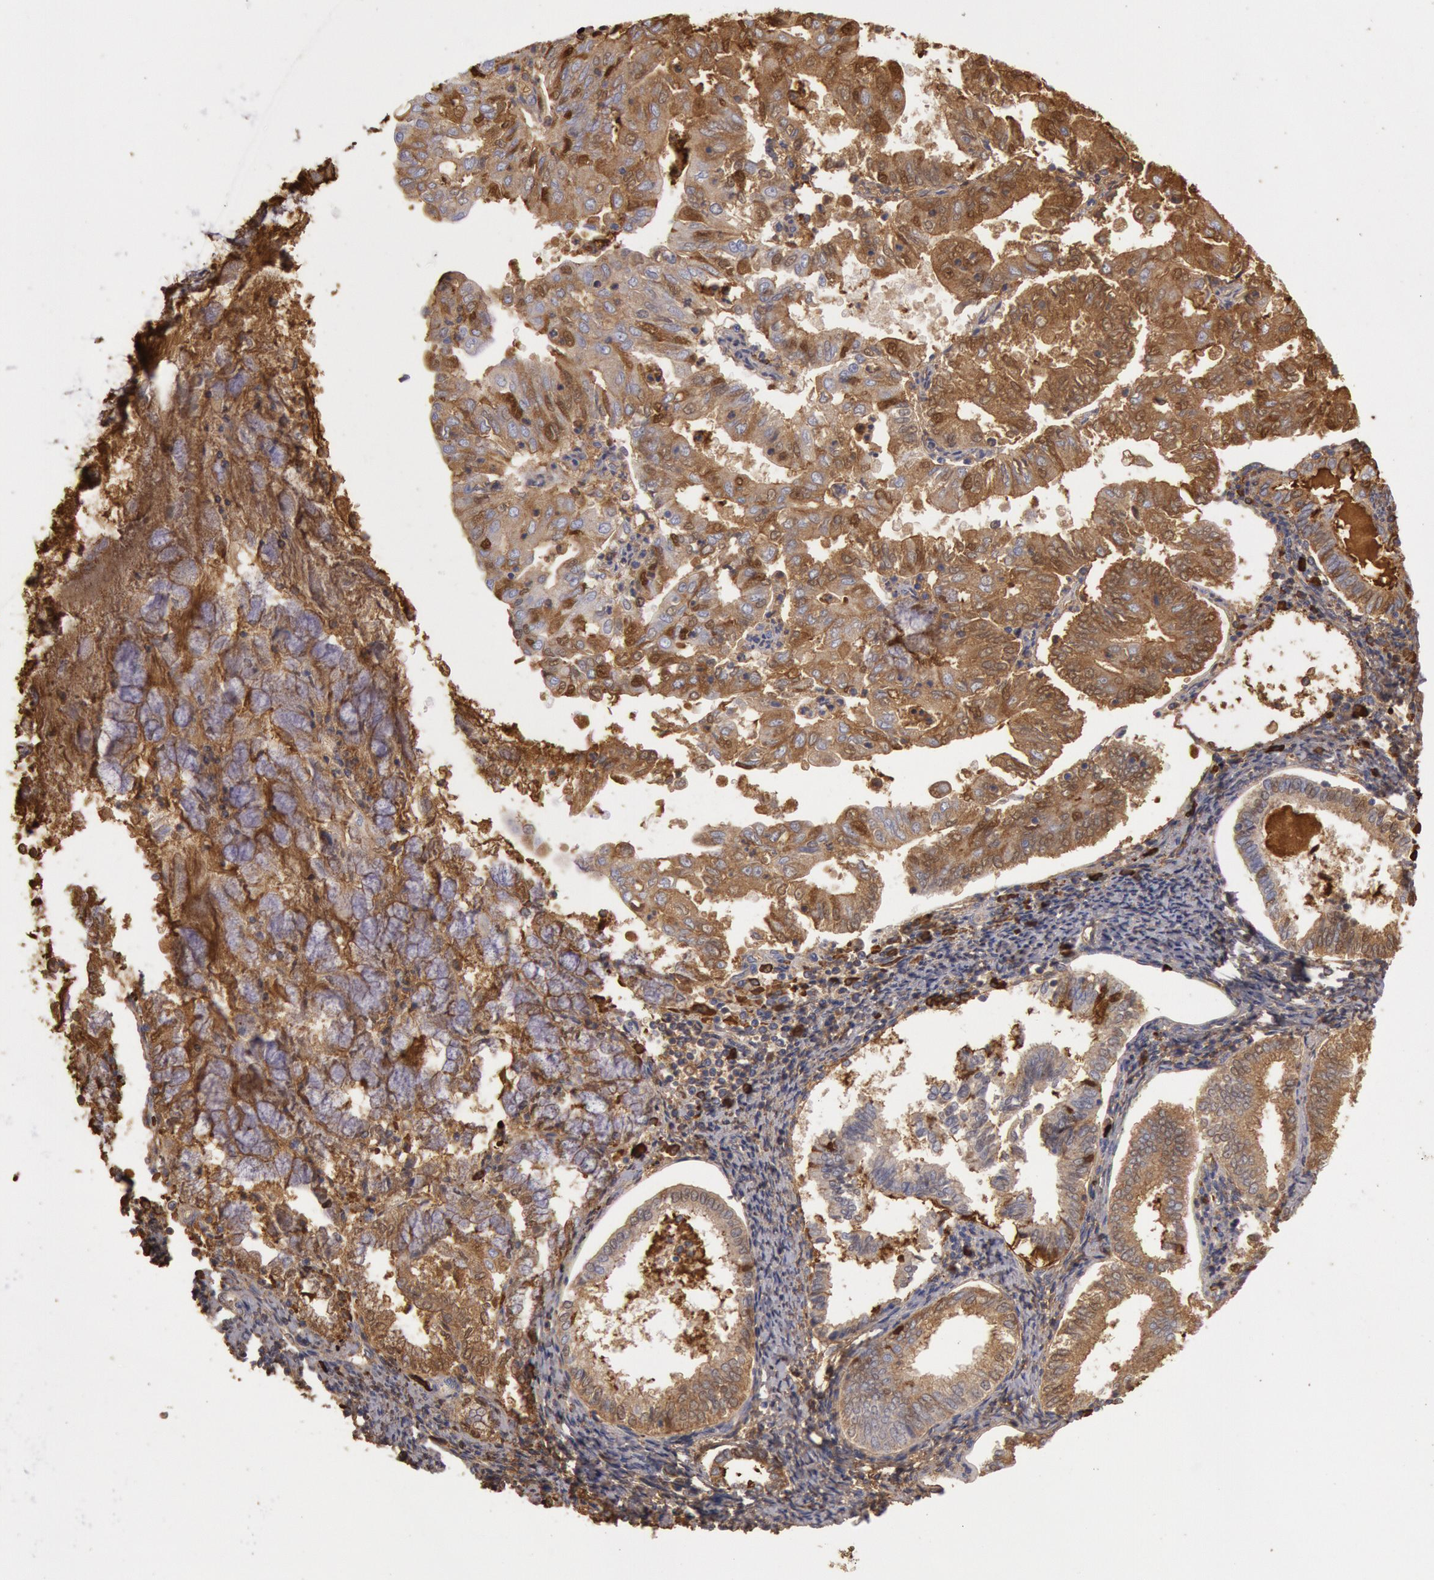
{"staining": {"intensity": "moderate", "quantity": ">75%", "location": "cytoplasmic/membranous"}, "tissue": "endometrial cancer", "cell_type": "Tumor cells", "image_type": "cancer", "snomed": [{"axis": "morphology", "description": "Adenocarcinoma, NOS"}, {"axis": "topography", "description": "Endometrium"}], "caption": "The photomicrograph displays a brown stain indicating the presence of a protein in the cytoplasmic/membranous of tumor cells in endometrial cancer.", "gene": "IGHA1", "patient": {"sex": "female", "age": 79}}